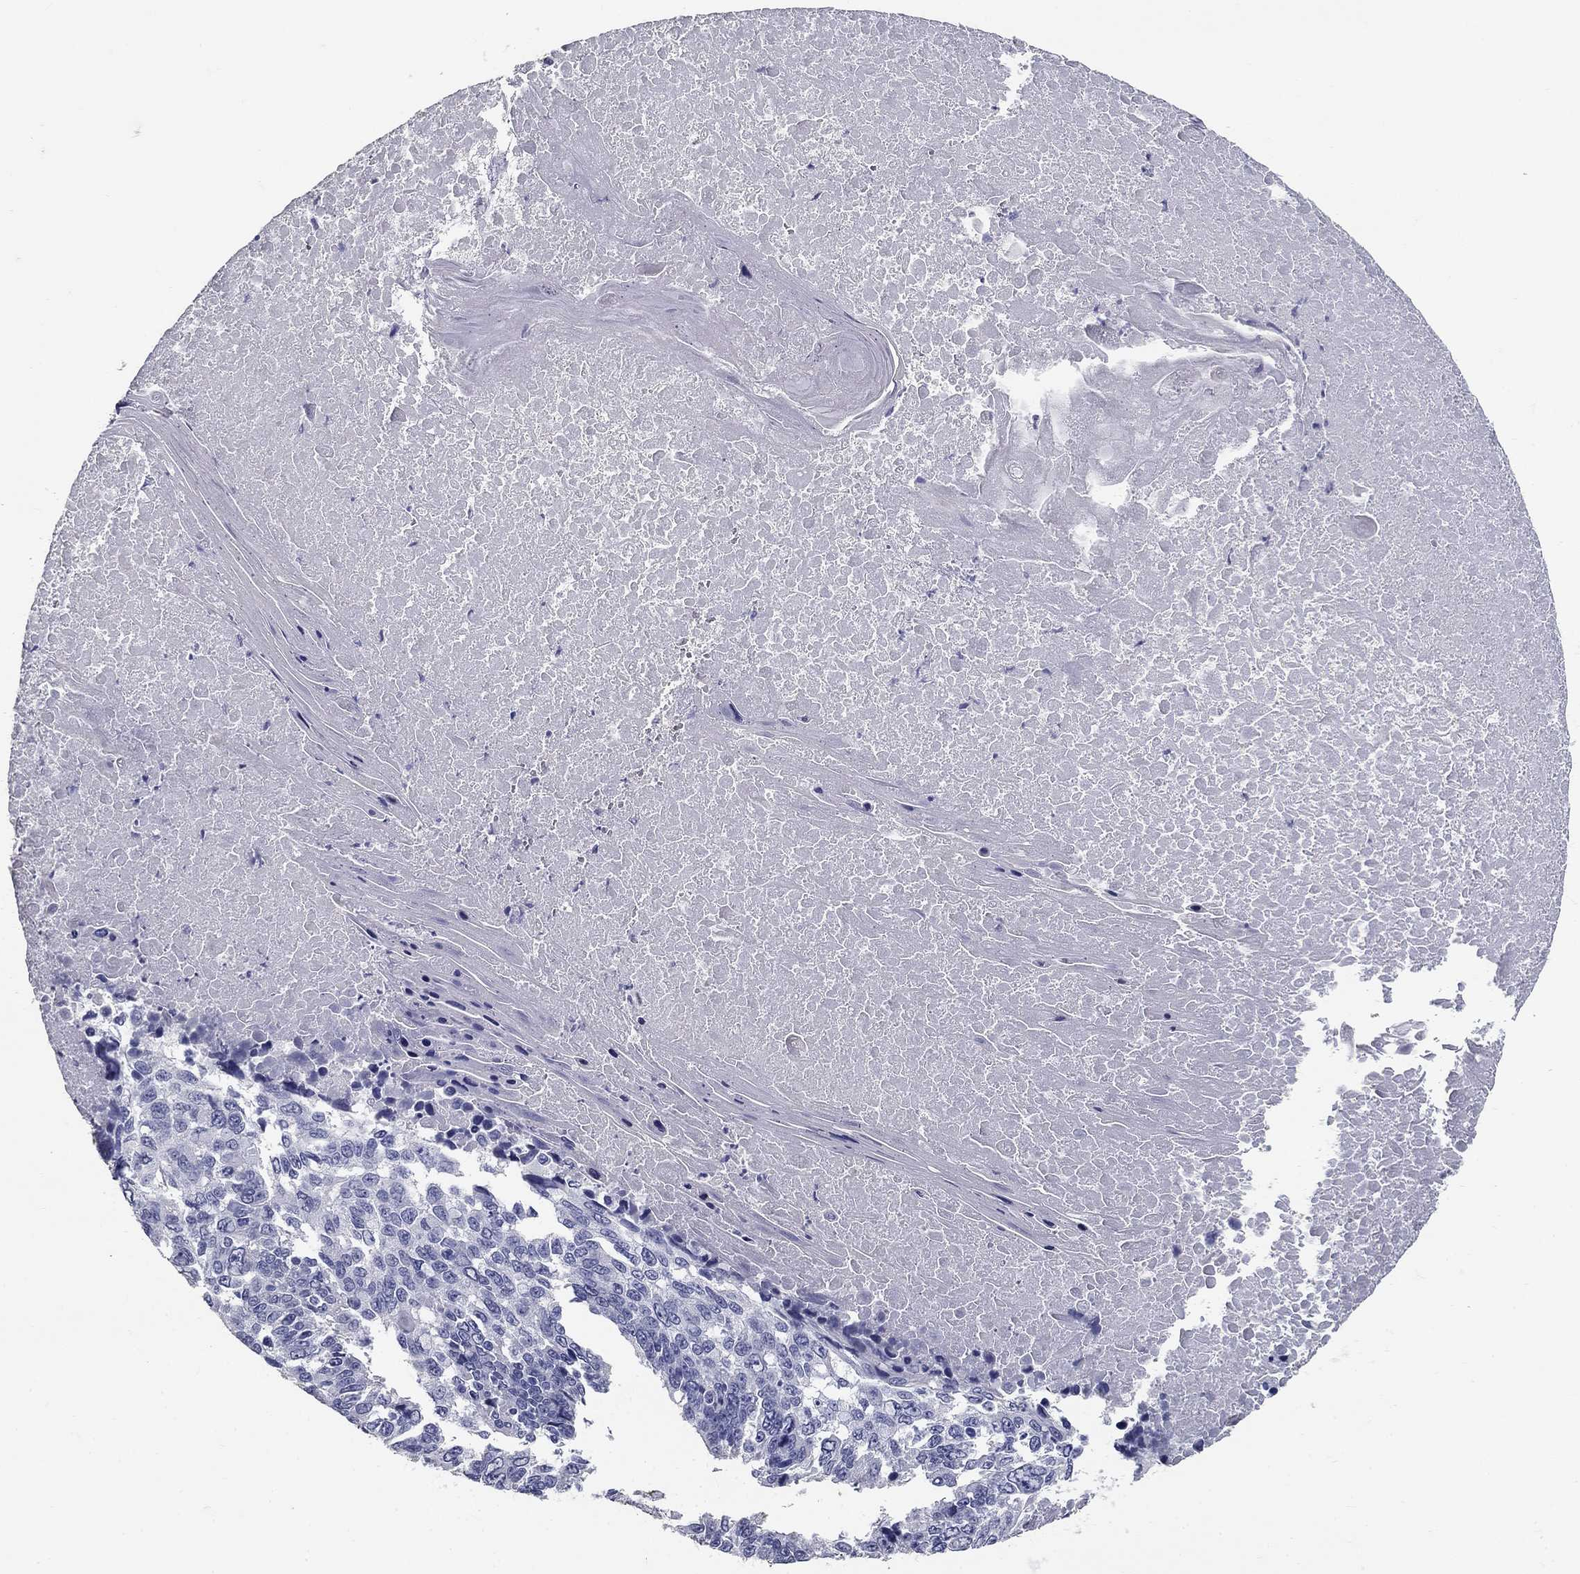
{"staining": {"intensity": "negative", "quantity": "none", "location": "none"}, "tissue": "lung cancer", "cell_type": "Tumor cells", "image_type": "cancer", "snomed": [{"axis": "morphology", "description": "Squamous cell carcinoma, NOS"}, {"axis": "topography", "description": "Lung"}], "caption": "IHC of human lung cancer demonstrates no expression in tumor cells. The staining was performed using DAB (3,3'-diaminobenzidine) to visualize the protein expression in brown, while the nuclei were stained in blue with hematoxylin (Magnification: 20x).", "gene": "POMC", "patient": {"sex": "male", "age": 73}}